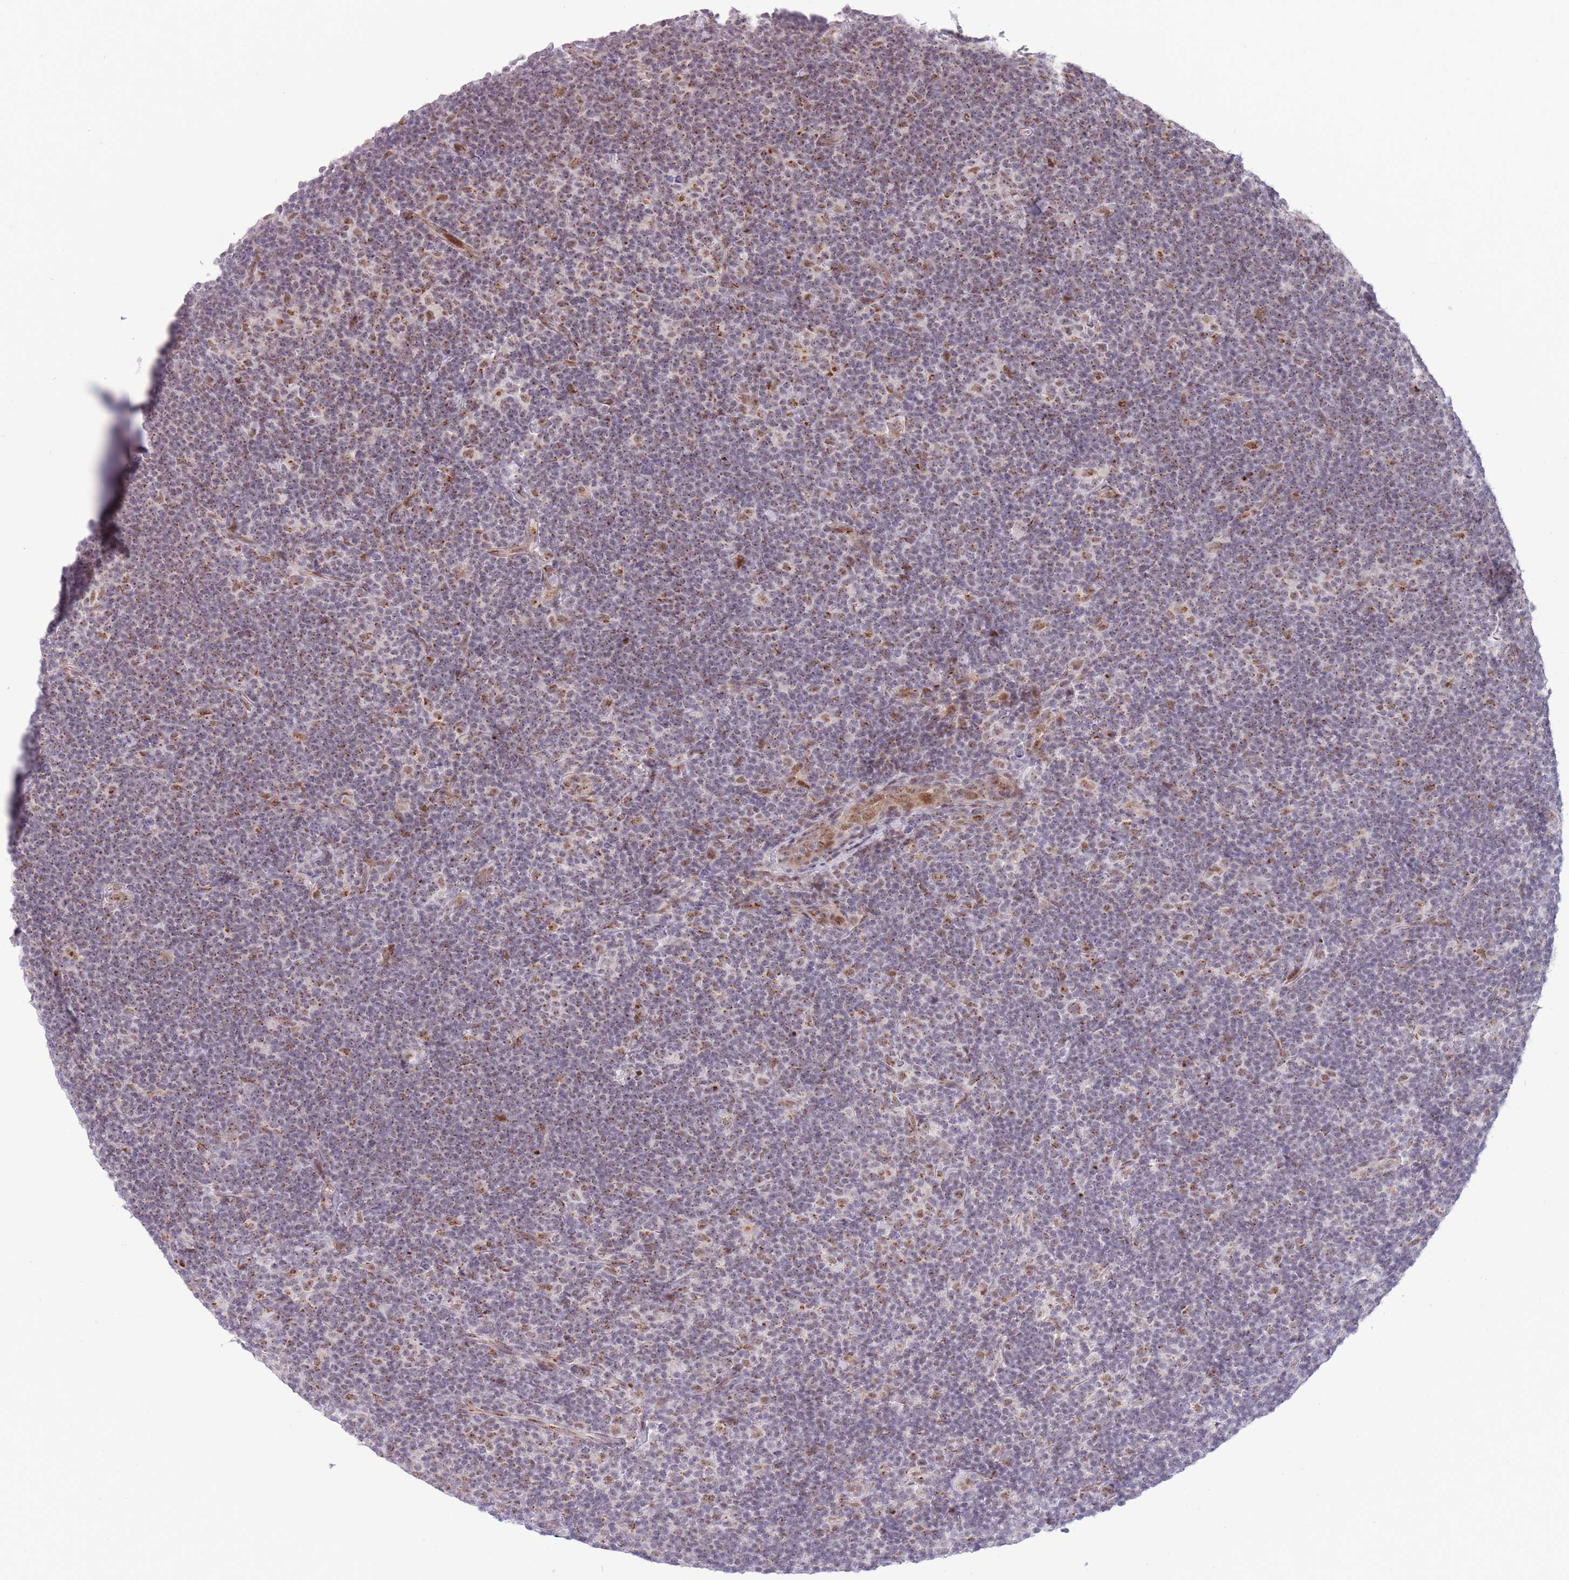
{"staining": {"intensity": "weak", "quantity": "25%-75%", "location": "cytoplasmic/membranous"}, "tissue": "lymphoma", "cell_type": "Tumor cells", "image_type": "cancer", "snomed": [{"axis": "morphology", "description": "Hodgkin's disease, NOS"}, {"axis": "topography", "description": "Lymph node"}], "caption": "DAB (3,3'-diaminobenzidine) immunohistochemical staining of human lymphoma reveals weak cytoplasmic/membranous protein expression in approximately 25%-75% of tumor cells.", "gene": "INO80C", "patient": {"sex": "female", "age": 57}}